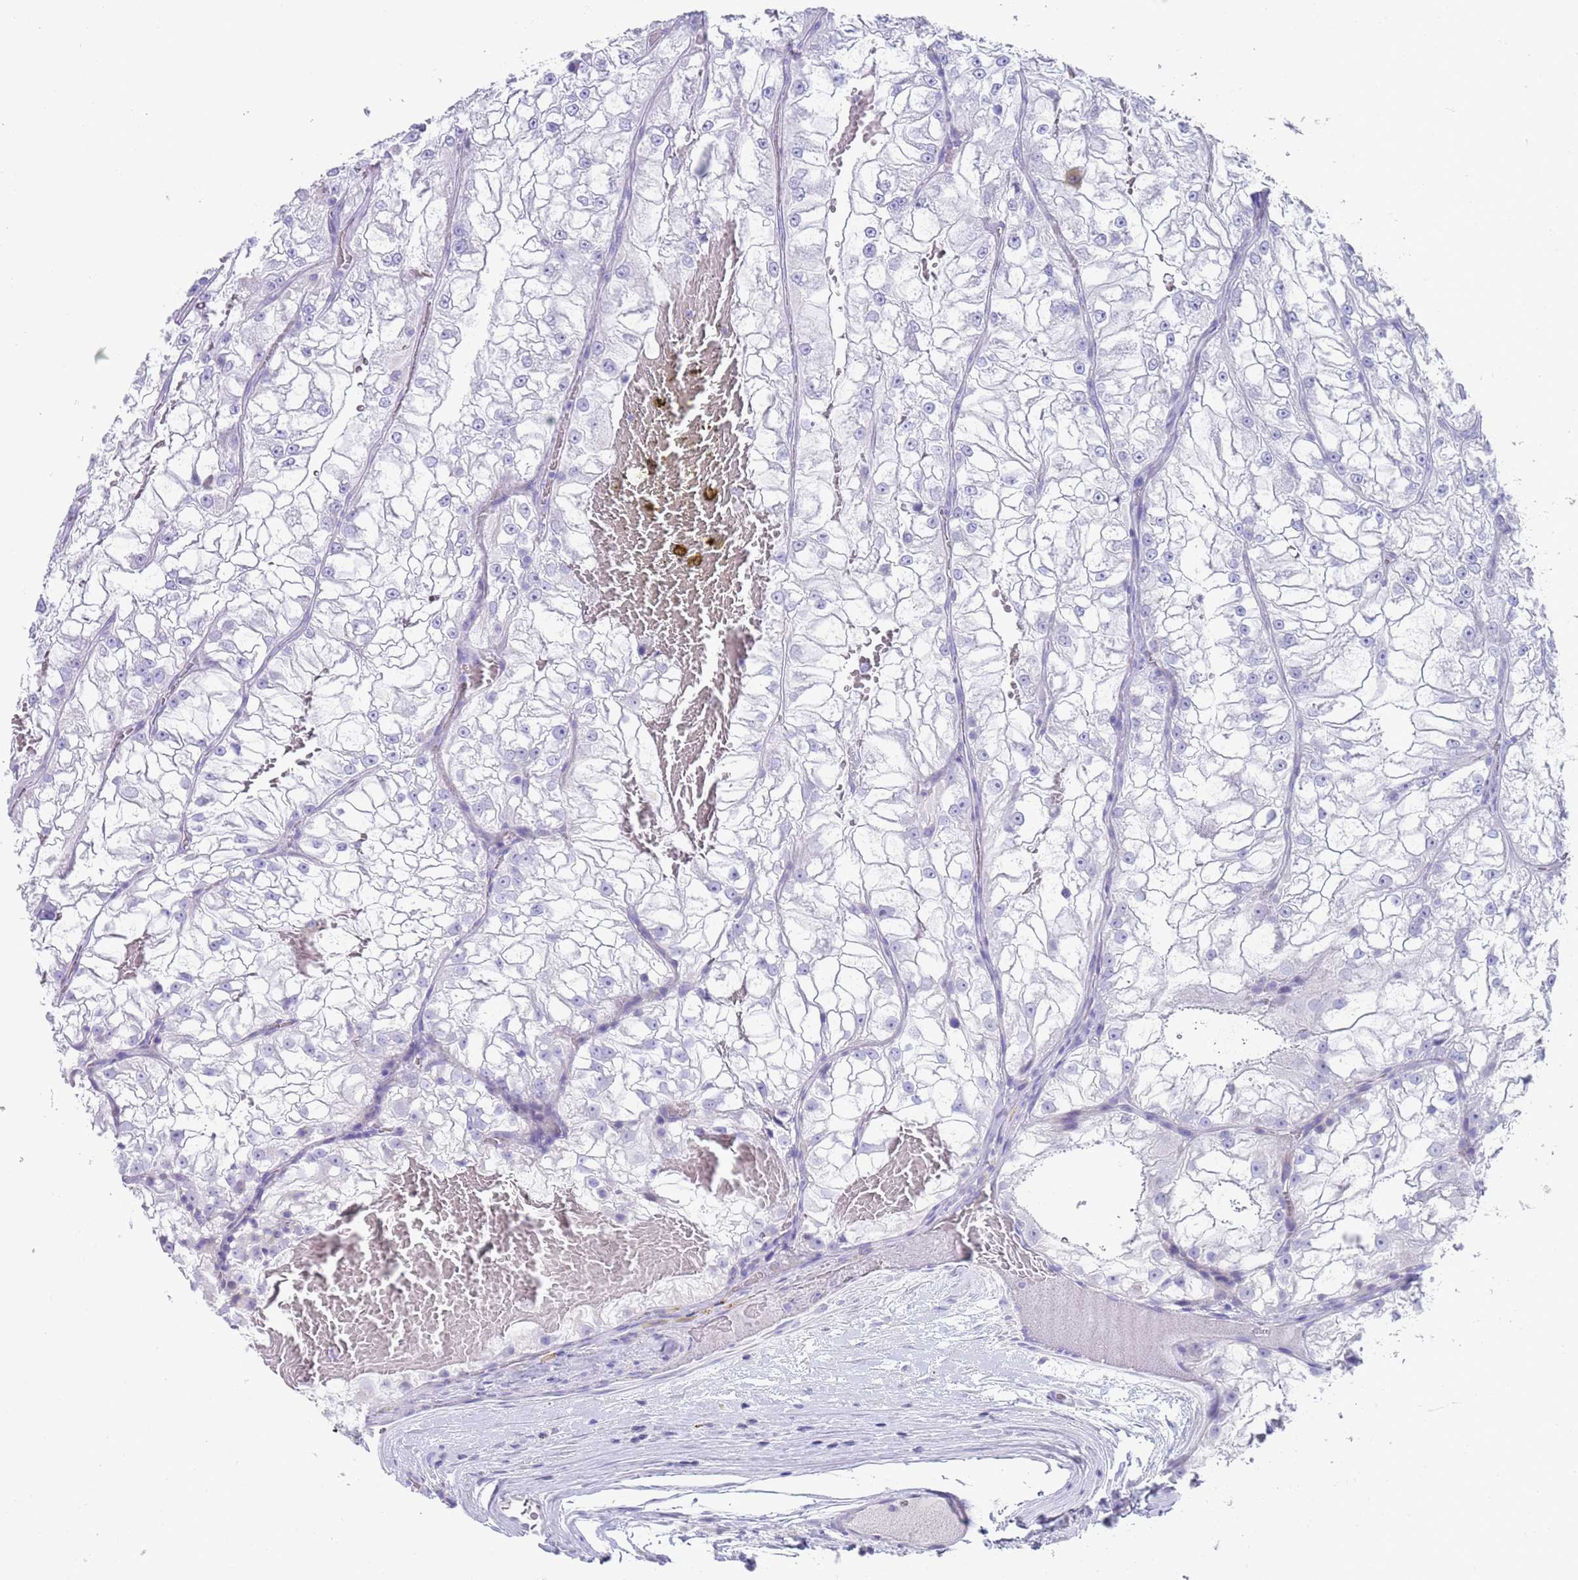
{"staining": {"intensity": "negative", "quantity": "none", "location": "none"}, "tissue": "renal cancer", "cell_type": "Tumor cells", "image_type": "cancer", "snomed": [{"axis": "morphology", "description": "Adenocarcinoma, NOS"}, {"axis": "topography", "description": "Kidney"}], "caption": "The immunohistochemistry micrograph has no significant positivity in tumor cells of renal adenocarcinoma tissue.", "gene": "CPXM2", "patient": {"sex": "female", "age": 72}}